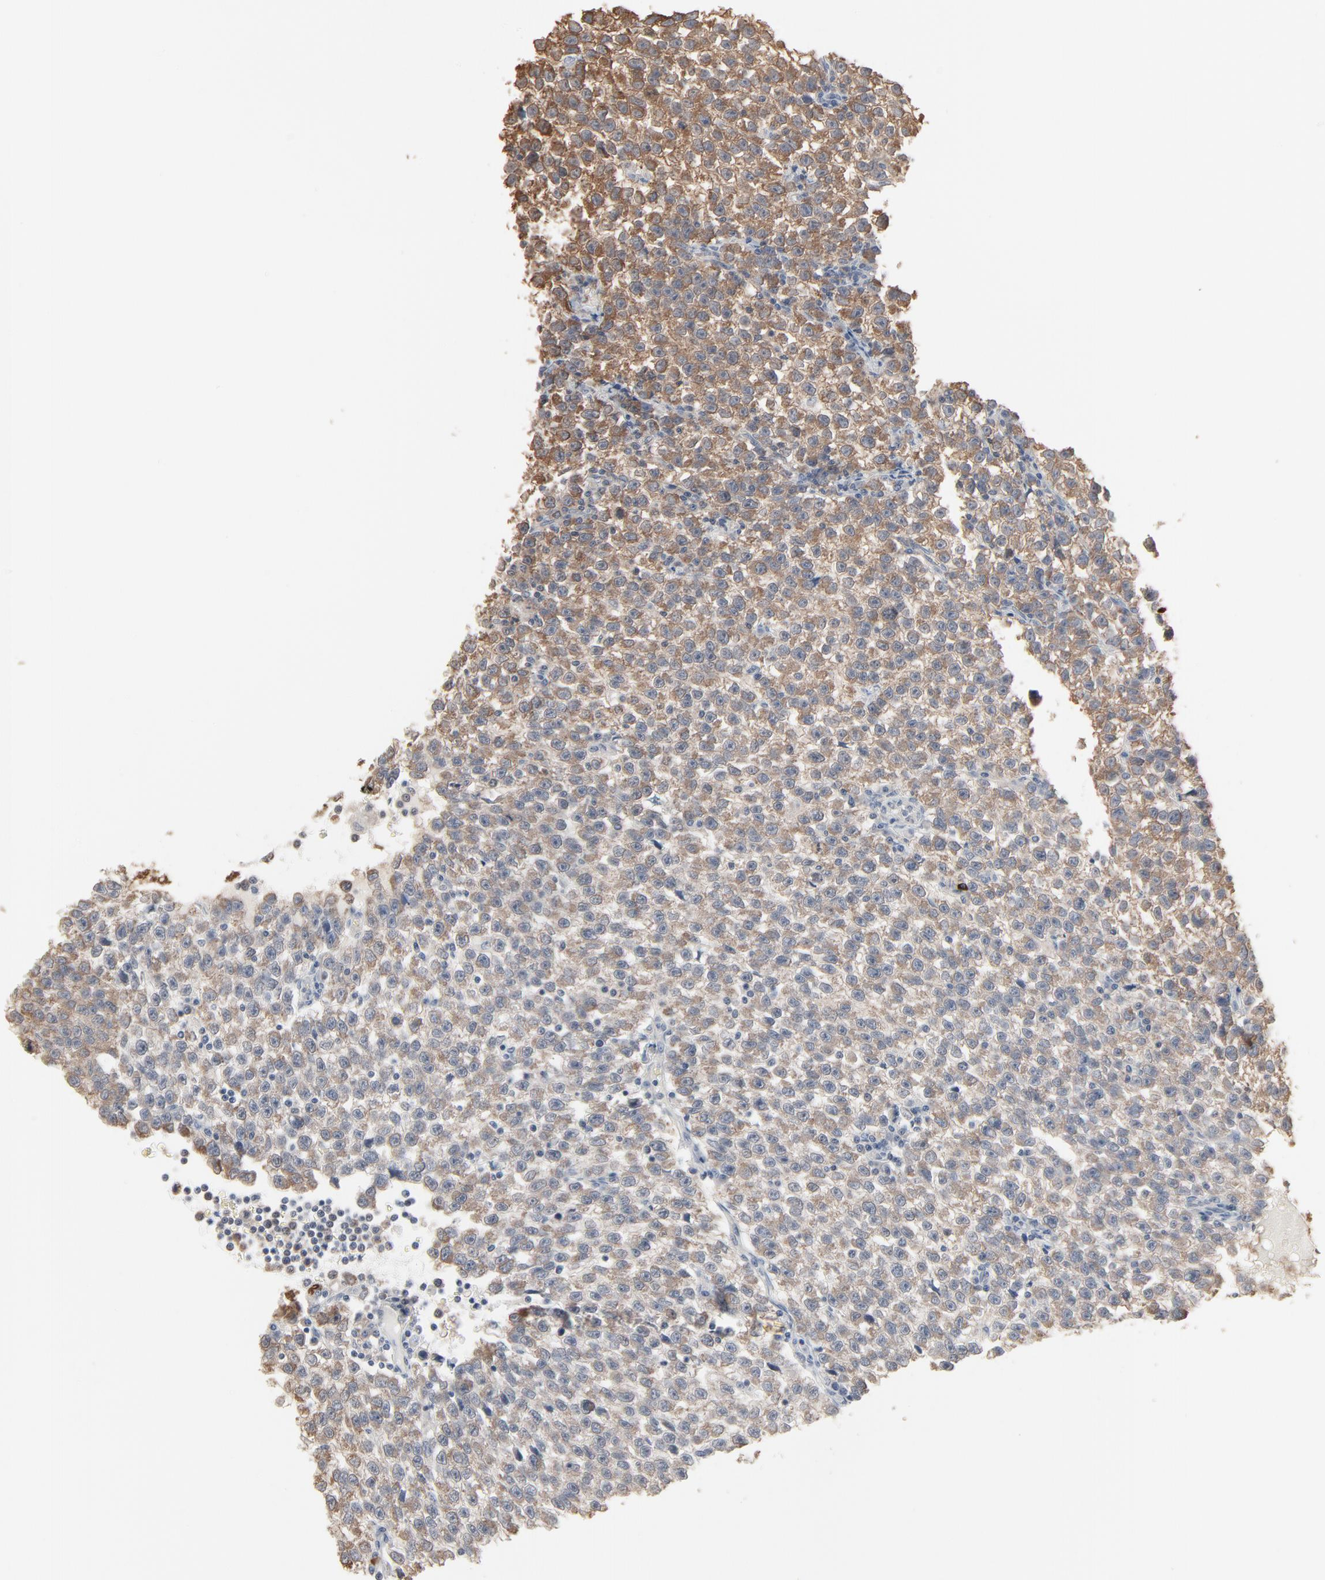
{"staining": {"intensity": "moderate", "quantity": ">75%", "location": "cytoplasmic/membranous"}, "tissue": "testis cancer", "cell_type": "Tumor cells", "image_type": "cancer", "snomed": [{"axis": "morphology", "description": "Seminoma, NOS"}, {"axis": "topography", "description": "Testis"}], "caption": "An immunohistochemistry micrograph of tumor tissue is shown. Protein staining in brown labels moderate cytoplasmic/membranous positivity in testis cancer (seminoma) within tumor cells.", "gene": "CCT5", "patient": {"sex": "male", "age": 35}}